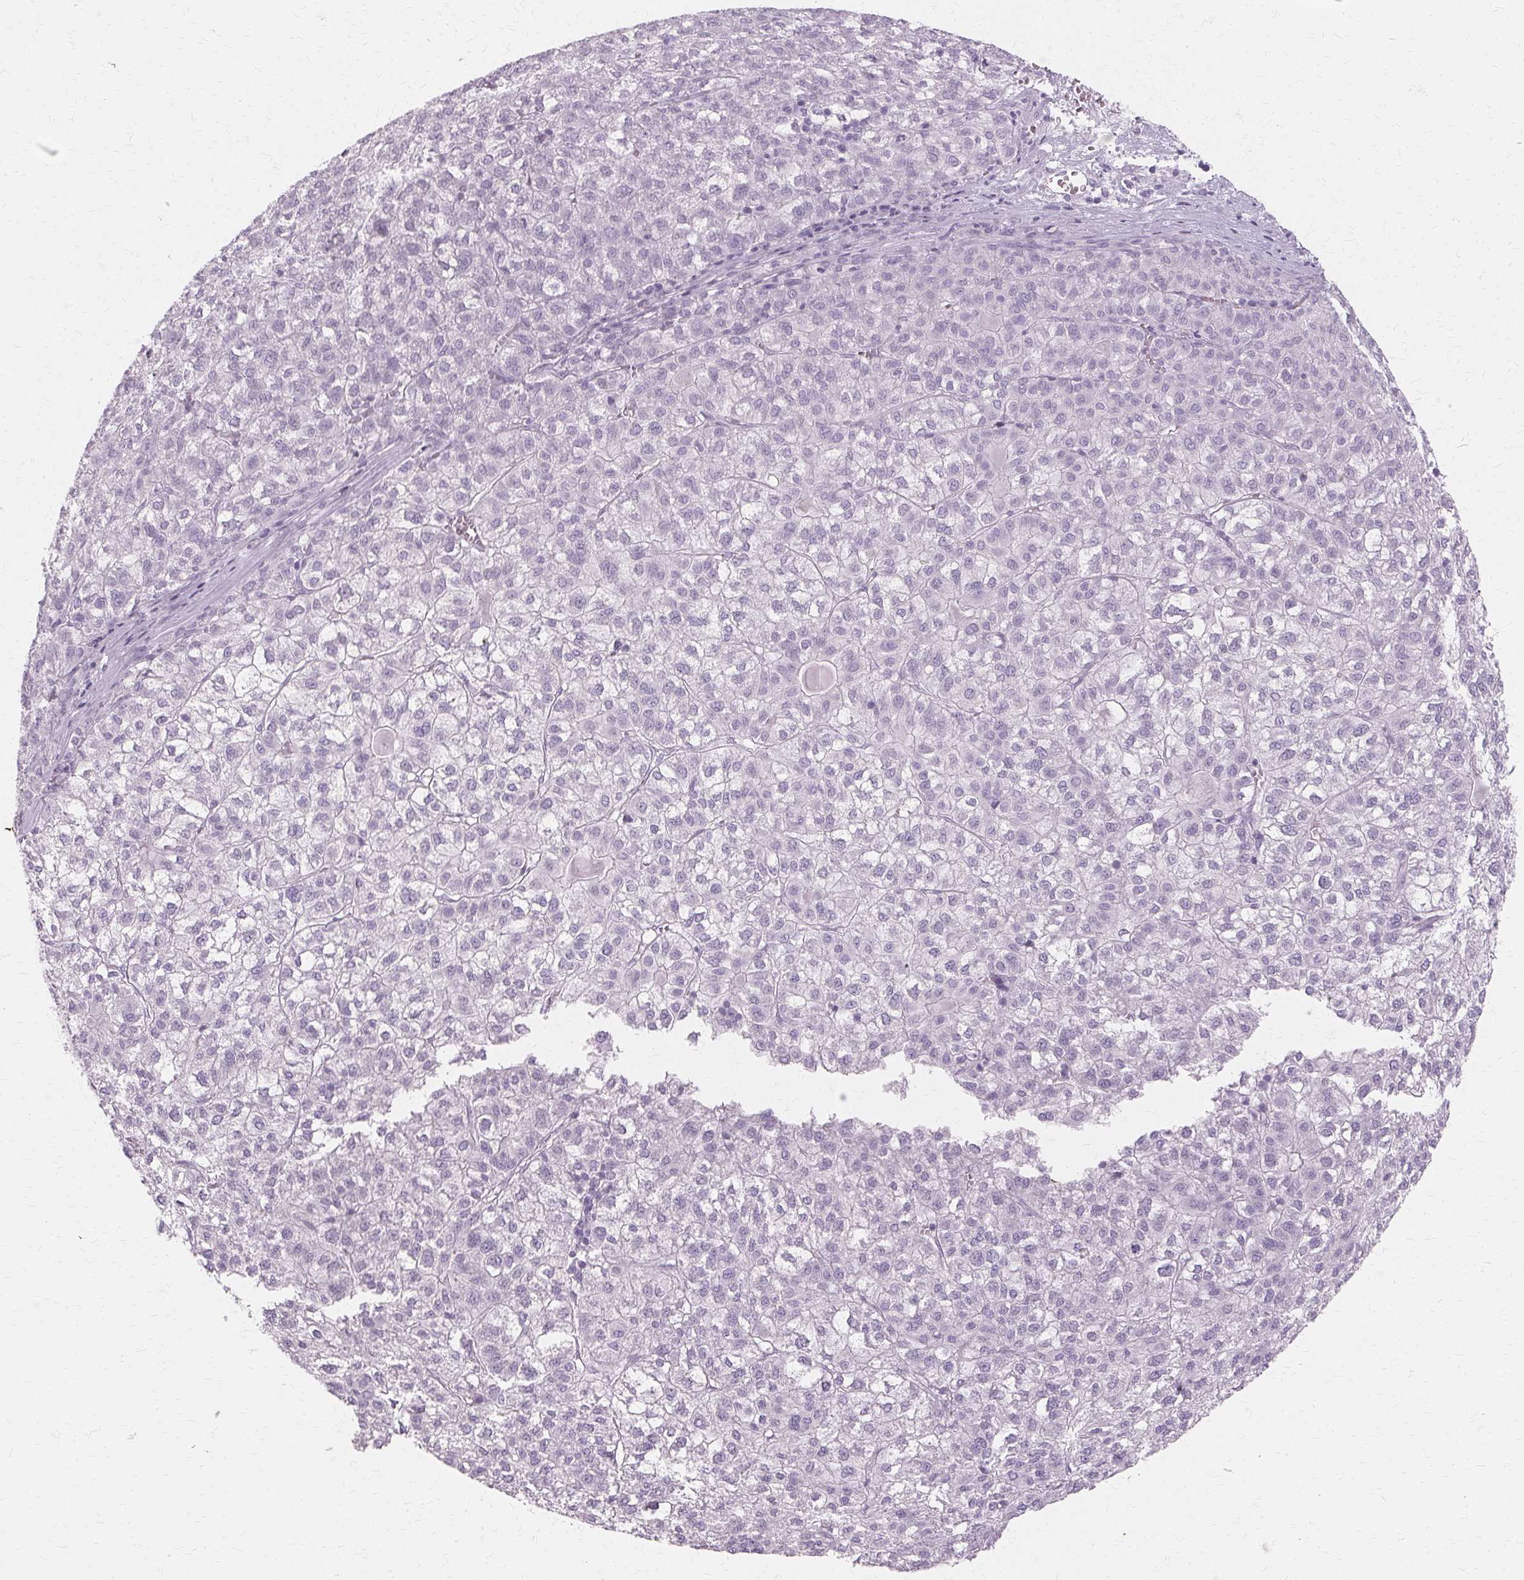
{"staining": {"intensity": "negative", "quantity": "none", "location": "none"}, "tissue": "liver cancer", "cell_type": "Tumor cells", "image_type": "cancer", "snomed": [{"axis": "morphology", "description": "Carcinoma, Hepatocellular, NOS"}, {"axis": "topography", "description": "Liver"}], "caption": "Immunohistochemistry histopathology image of neoplastic tissue: human liver cancer stained with DAB (3,3'-diaminobenzidine) reveals no significant protein expression in tumor cells. (DAB (3,3'-diaminobenzidine) IHC visualized using brightfield microscopy, high magnification).", "gene": "KRT6C", "patient": {"sex": "female", "age": 43}}